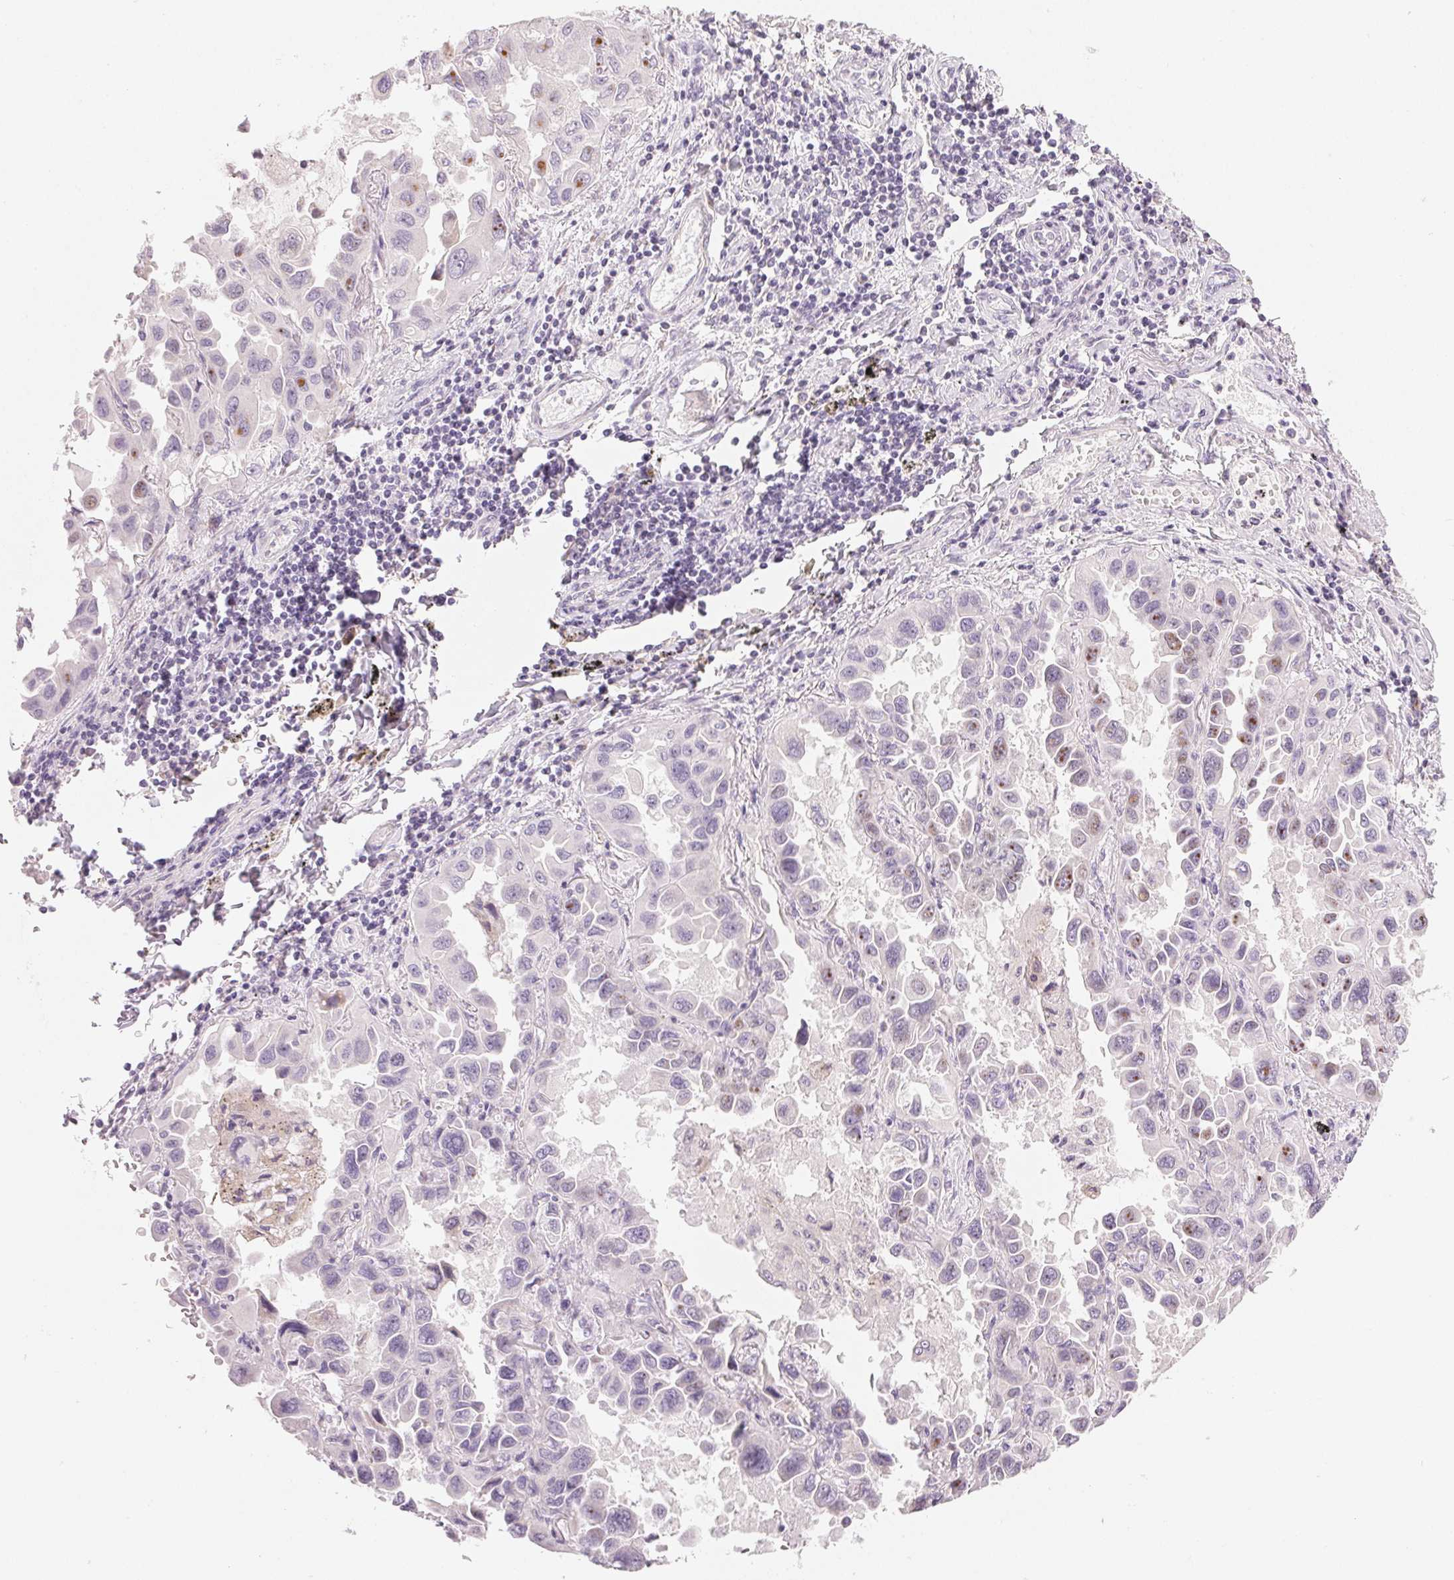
{"staining": {"intensity": "moderate", "quantity": "<25%", "location": "cytoplasmic/membranous"}, "tissue": "lung cancer", "cell_type": "Tumor cells", "image_type": "cancer", "snomed": [{"axis": "morphology", "description": "Adenocarcinoma, NOS"}, {"axis": "topography", "description": "Lung"}], "caption": "Adenocarcinoma (lung) stained with immunohistochemistry (IHC) exhibits moderate cytoplasmic/membranous staining in about <25% of tumor cells.", "gene": "MYBL1", "patient": {"sex": "male", "age": 64}}